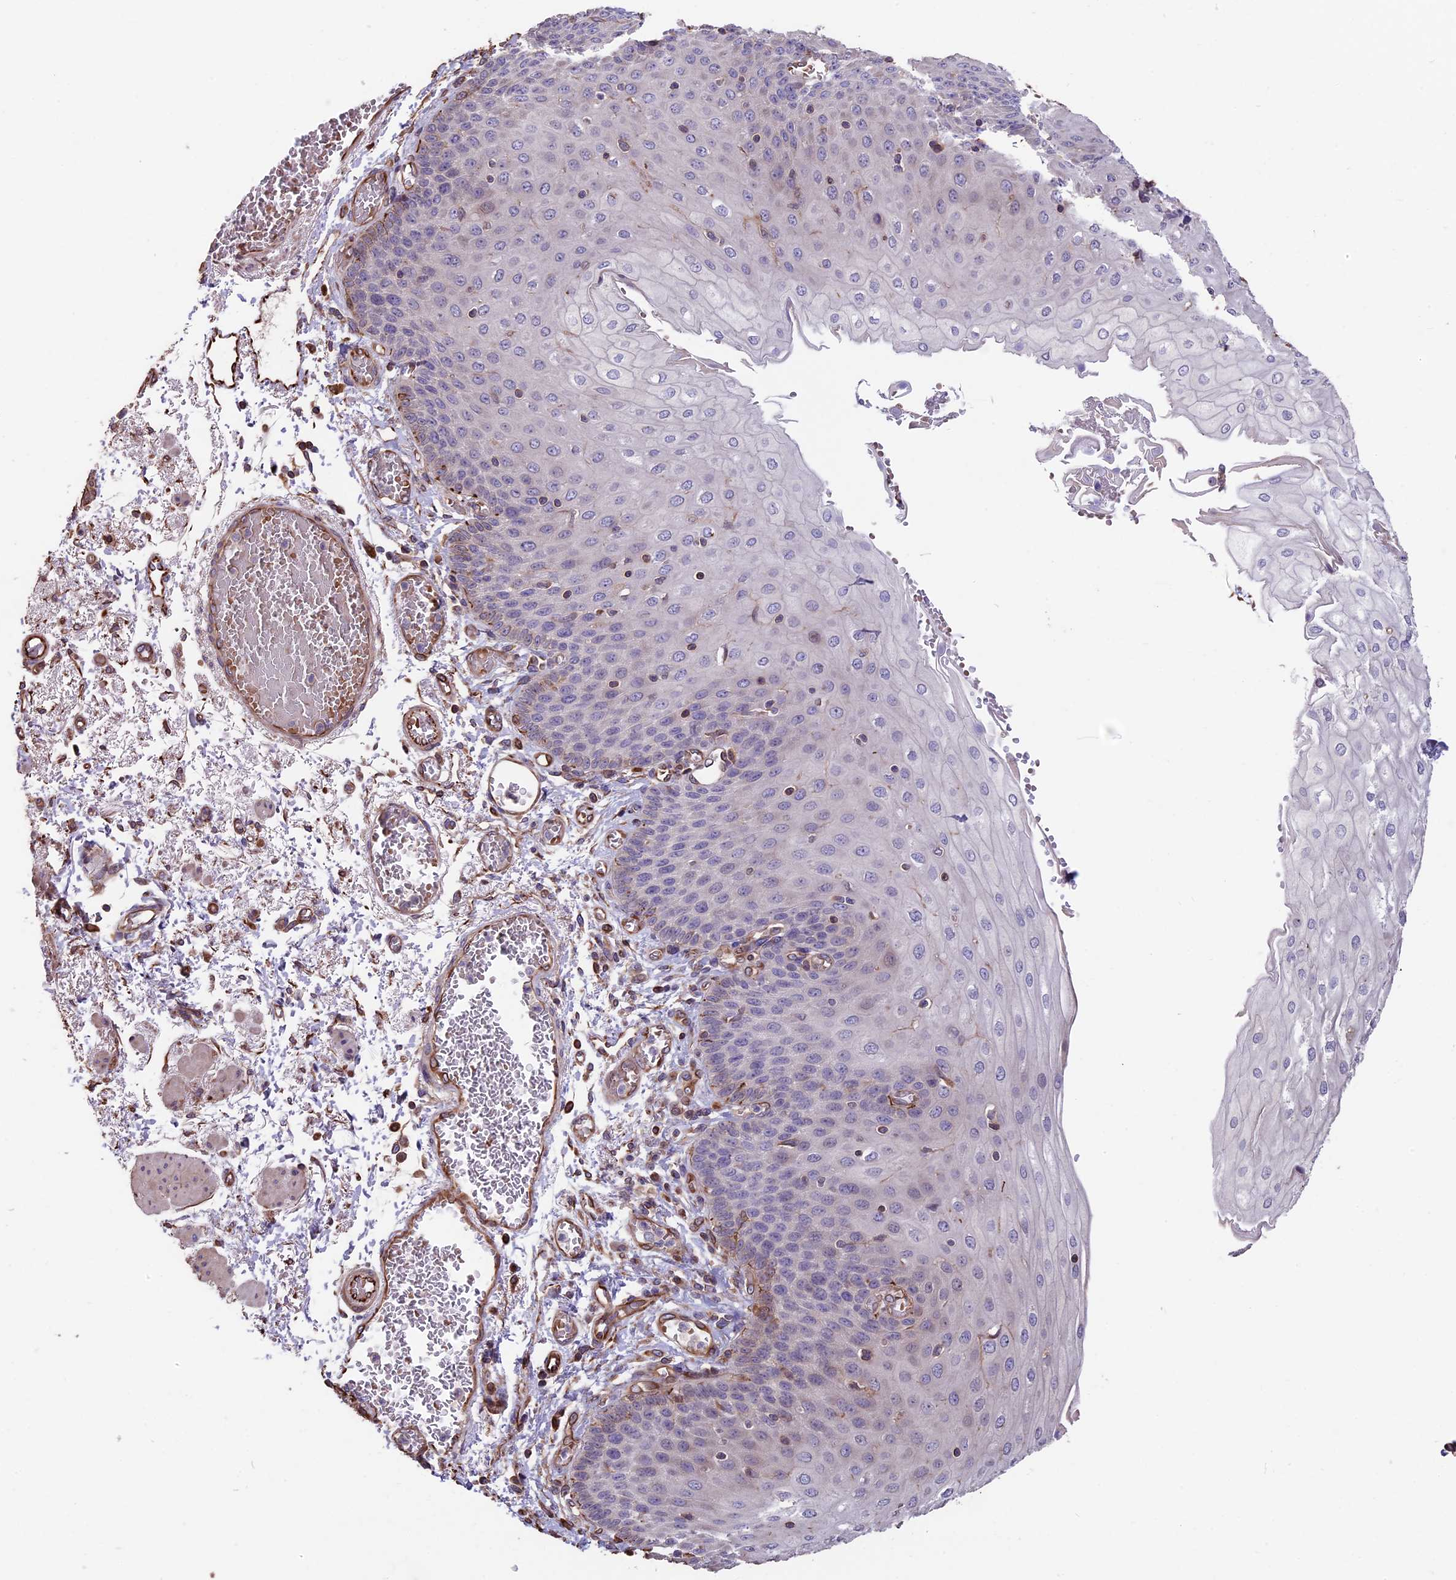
{"staining": {"intensity": "negative", "quantity": "none", "location": "none"}, "tissue": "esophagus", "cell_type": "Squamous epithelial cells", "image_type": "normal", "snomed": [{"axis": "morphology", "description": "Normal tissue, NOS"}, {"axis": "topography", "description": "Esophagus"}], "caption": "This is a image of immunohistochemistry (IHC) staining of normal esophagus, which shows no staining in squamous epithelial cells. (DAB IHC, high magnification).", "gene": "SEH1L", "patient": {"sex": "male", "age": 81}}